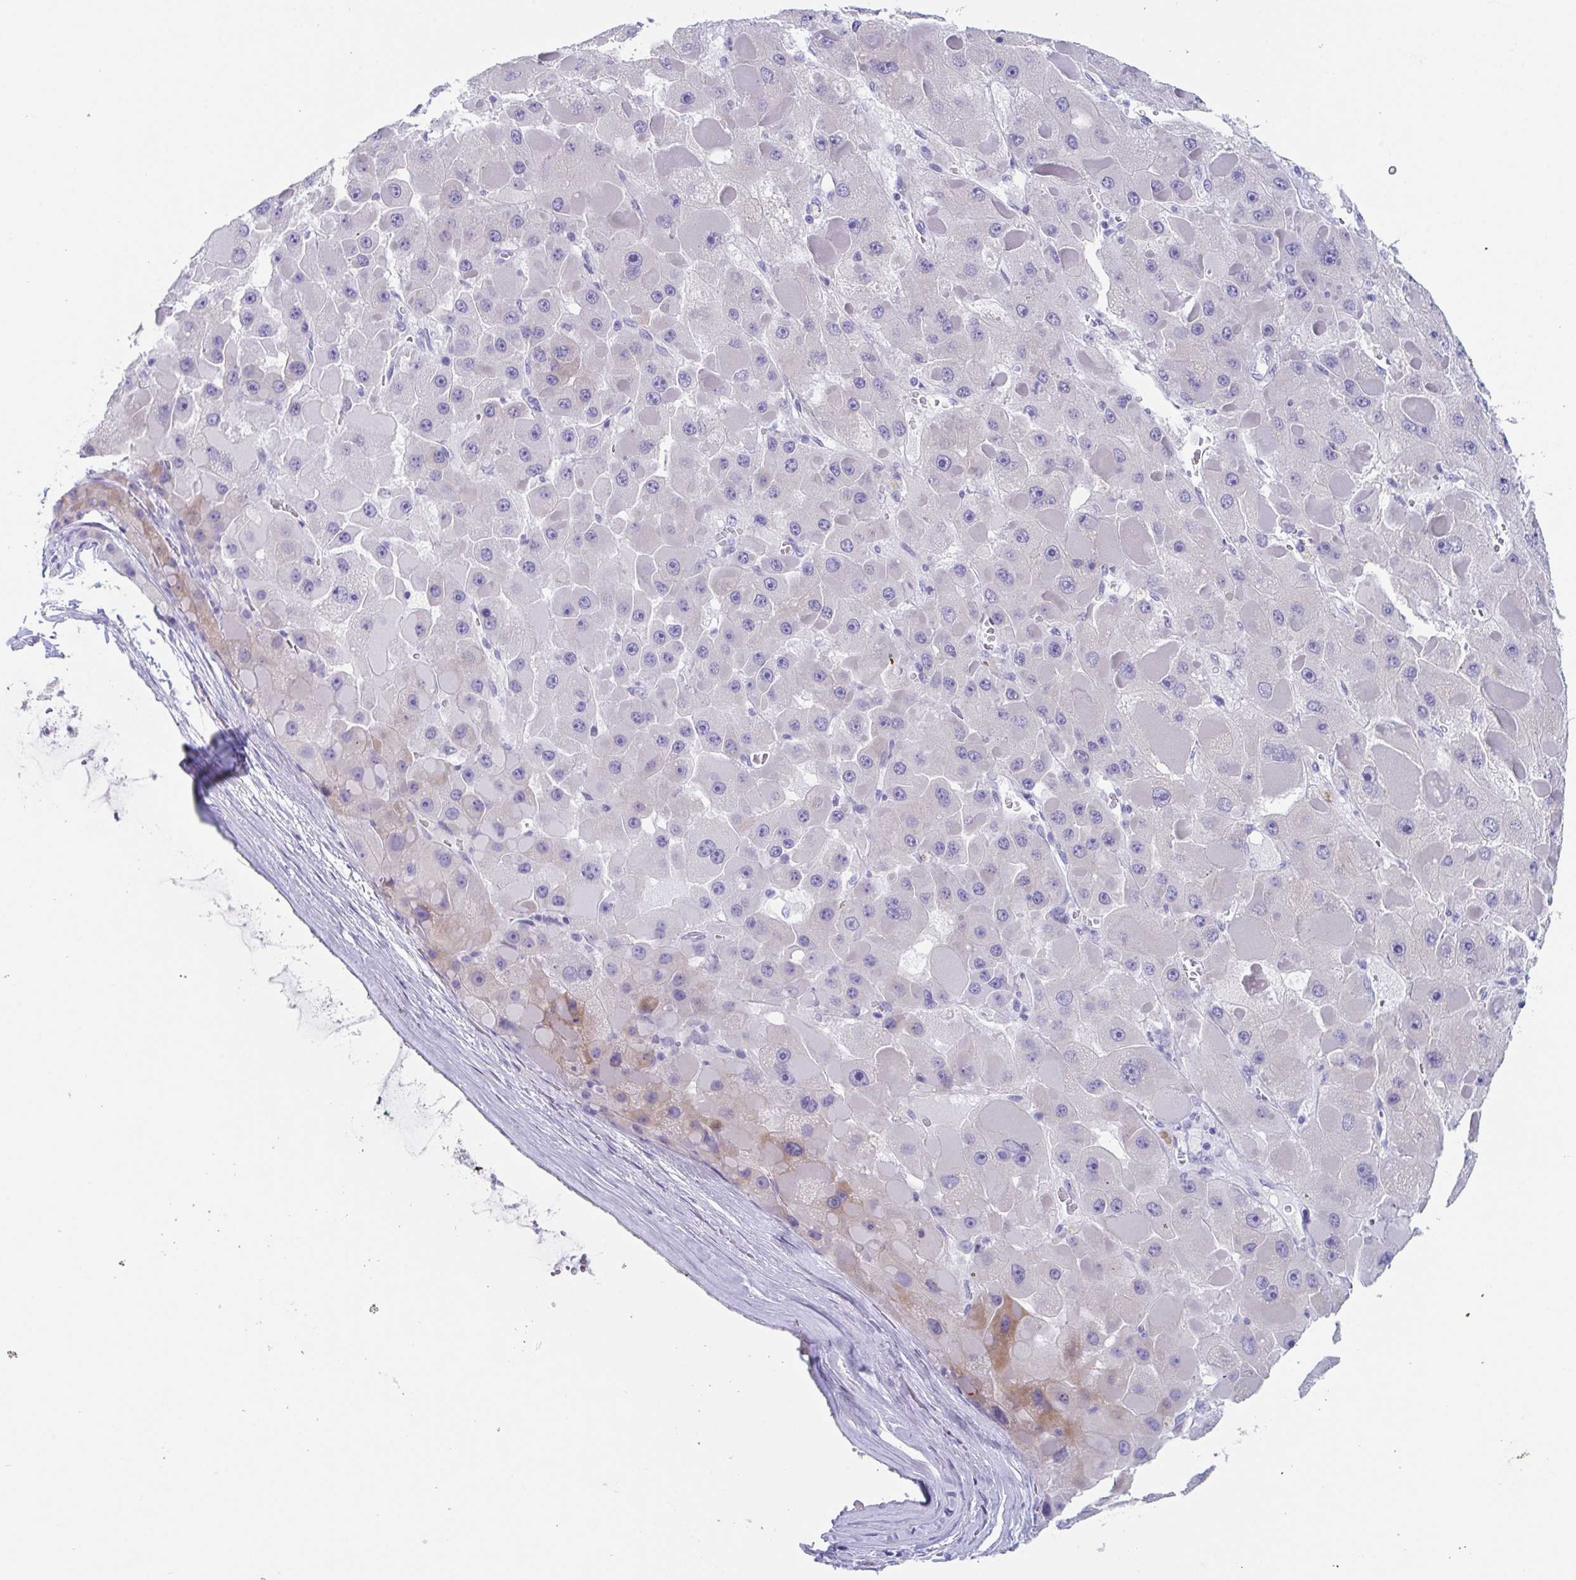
{"staining": {"intensity": "moderate", "quantity": "<25%", "location": "cytoplasmic/membranous"}, "tissue": "liver cancer", "cell_type": "Tumor cells", "image_type": "cancer", "snomed": [{"axis": "morphology", "description": "Carcinoma, Hepatocellular, NOS"}, {"axis": "topography", "description": "Liver"}], "caption": "Liver cancer tissue shows moderate cytoplasmic/membranous positivity in approximately <25% of tumor cells, visualized by immunohistochemistry.", "gene": "ZPBP", "patient": {"sex": "female", "age": 73}}